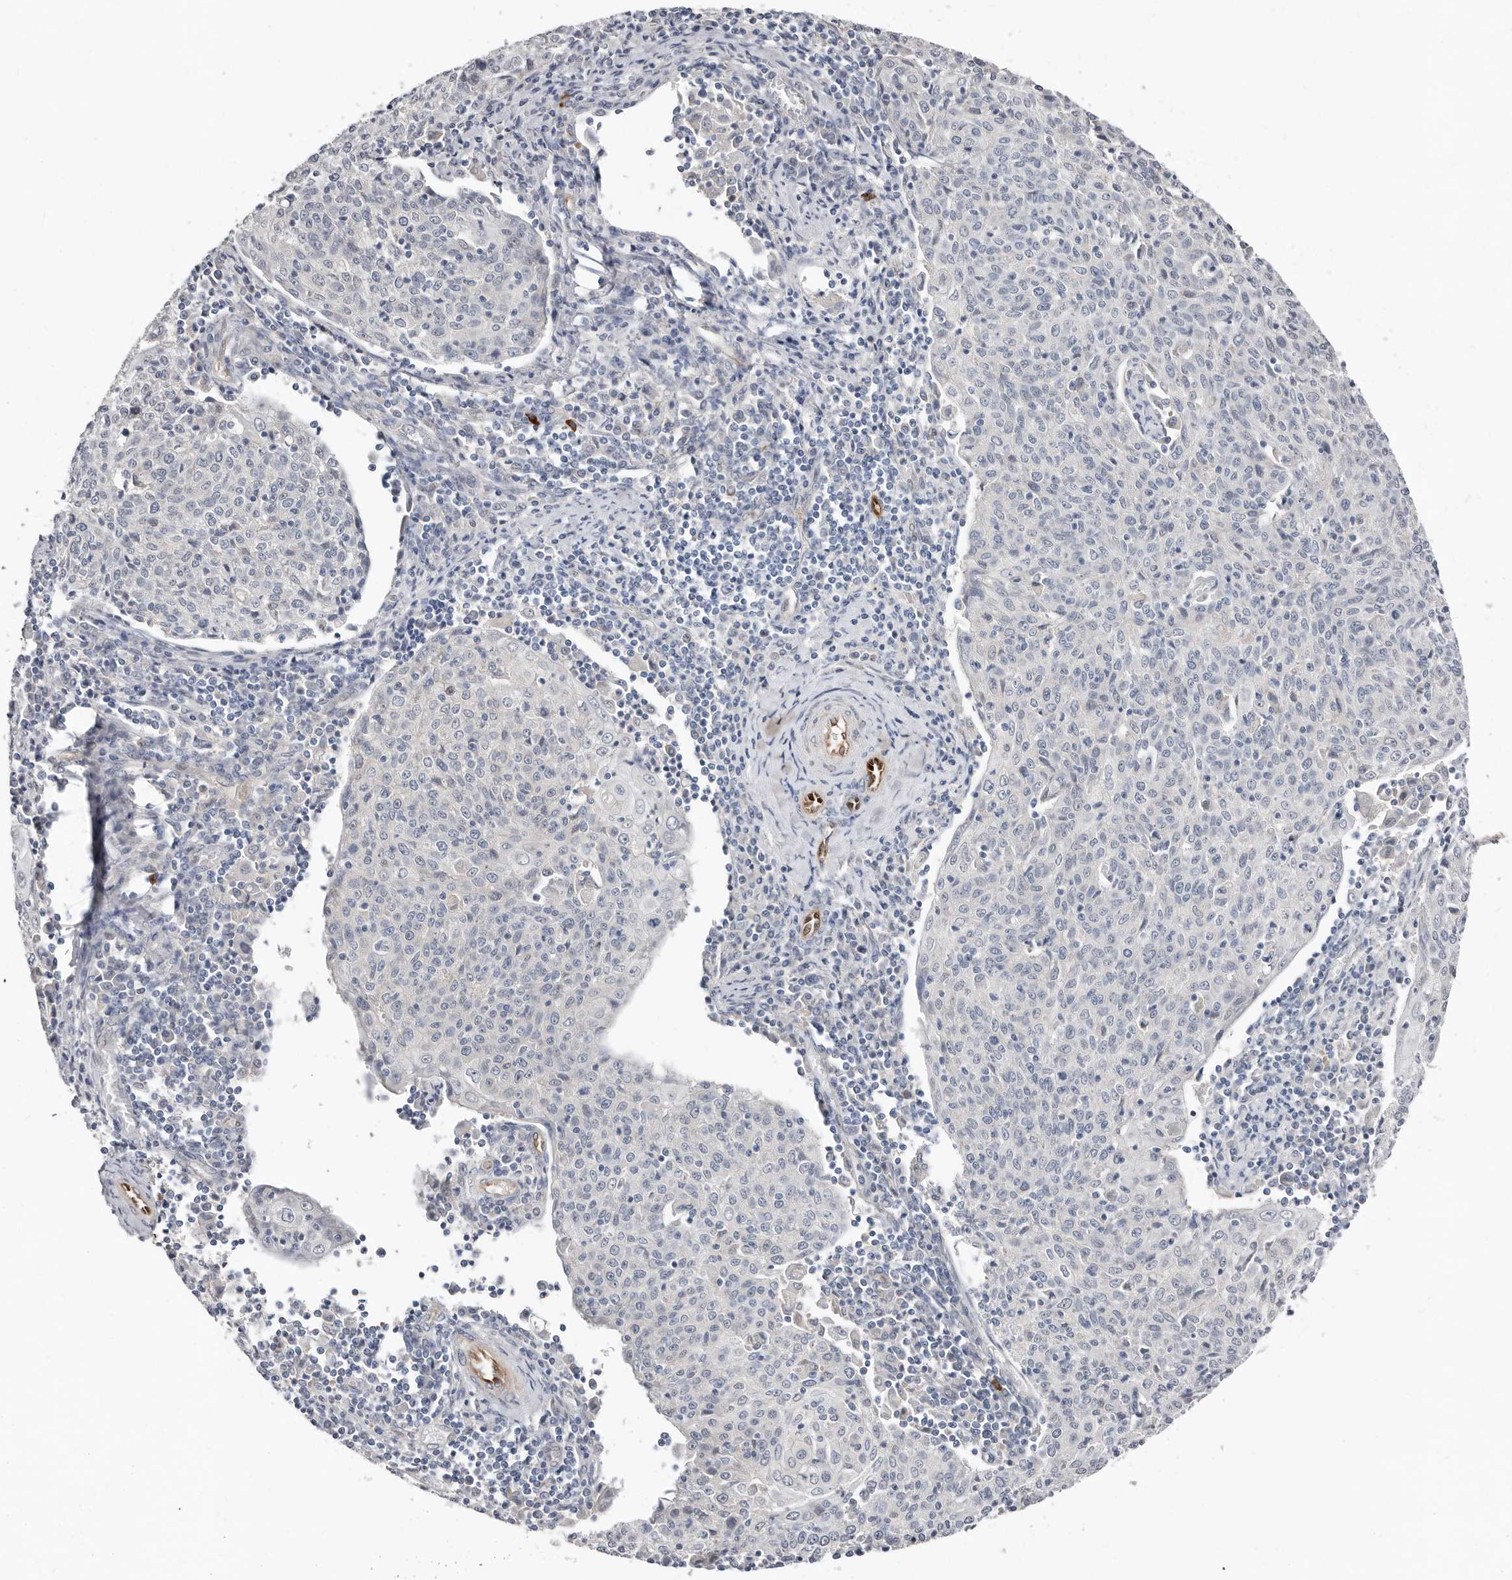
{"staining": {"intensity": "negative", "quantity": "none", "location": "none"}, "tissue": "cervical cancer", "cell_type": "Tumor cells", "image_type": "cancer", "snomed": [{"axis": "morphology", "description": "Squamous cell carcinoma, NOS"}, {"axis": "topography", "description": "Cervix"}], "caption": "A micrograph of human squamous cell carcinoma (cervical) is negative for staining in tumor cells.", "gene": "ASRGL1", "patient": {"sex": "female", "age": 48}}